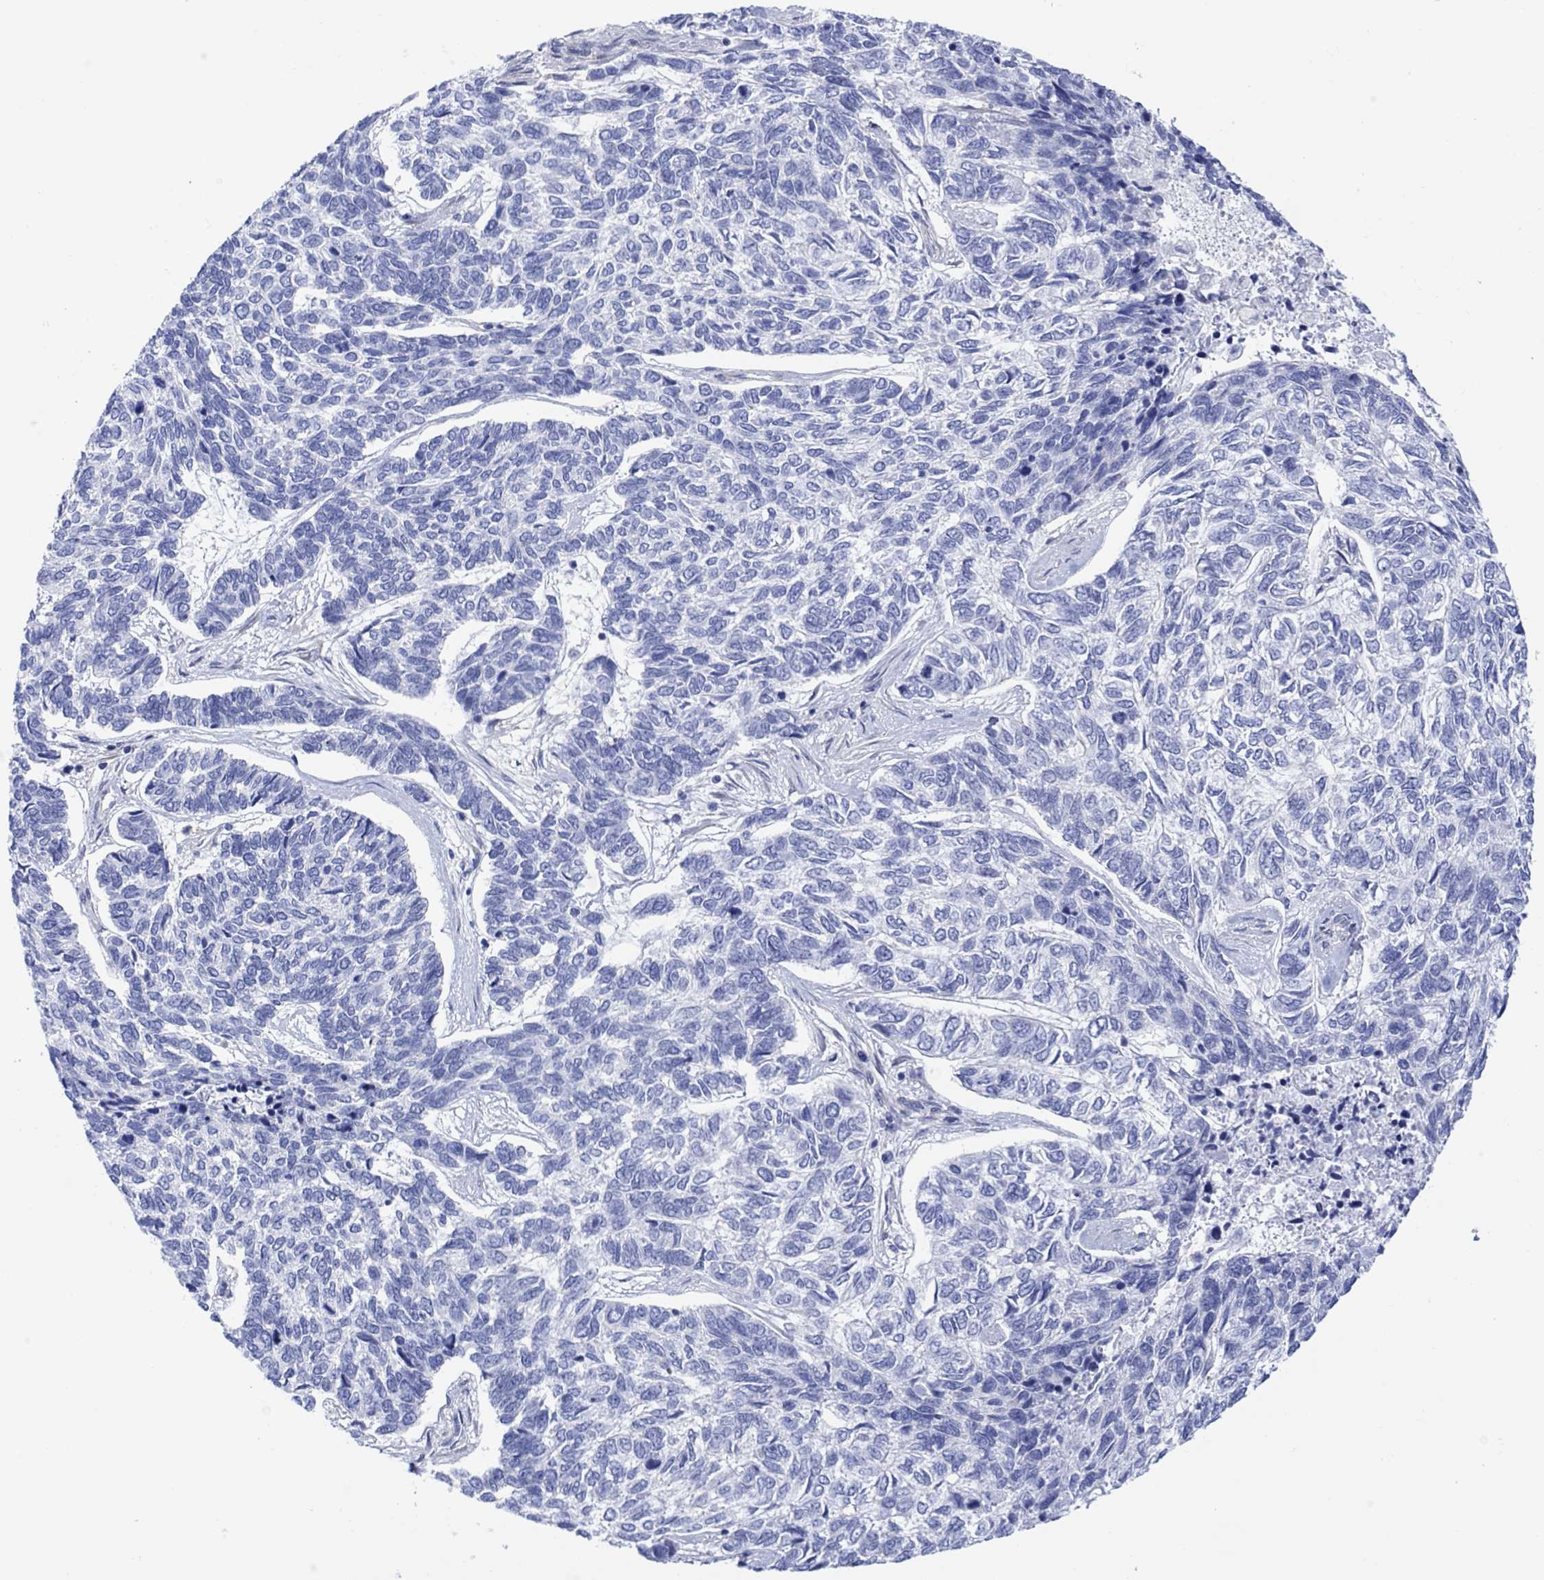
{"staining": {"intensity": "negative", "quantity": "none", "location": "none"}, "tissue": "skin cancer", "cell_type": "Tumor cells", "image_type": "cancer", "snomed": [{"axis": "morphology", "description": "Basal cell carcinoma"}, {"axis": "topography", "description": "Skin"}], "caption": "Skin cancer (basal cell carcinoma) was stained to show a protein in brown. There is no significant staining in tumor cells. The staining is performed using DAB (3,3'-diaminobenzidine) brown chromogen with nuclei counter-stained in using hematoxylin.", "gene": "TLDC2", "patient": {"sex": "female", "age": 65}}